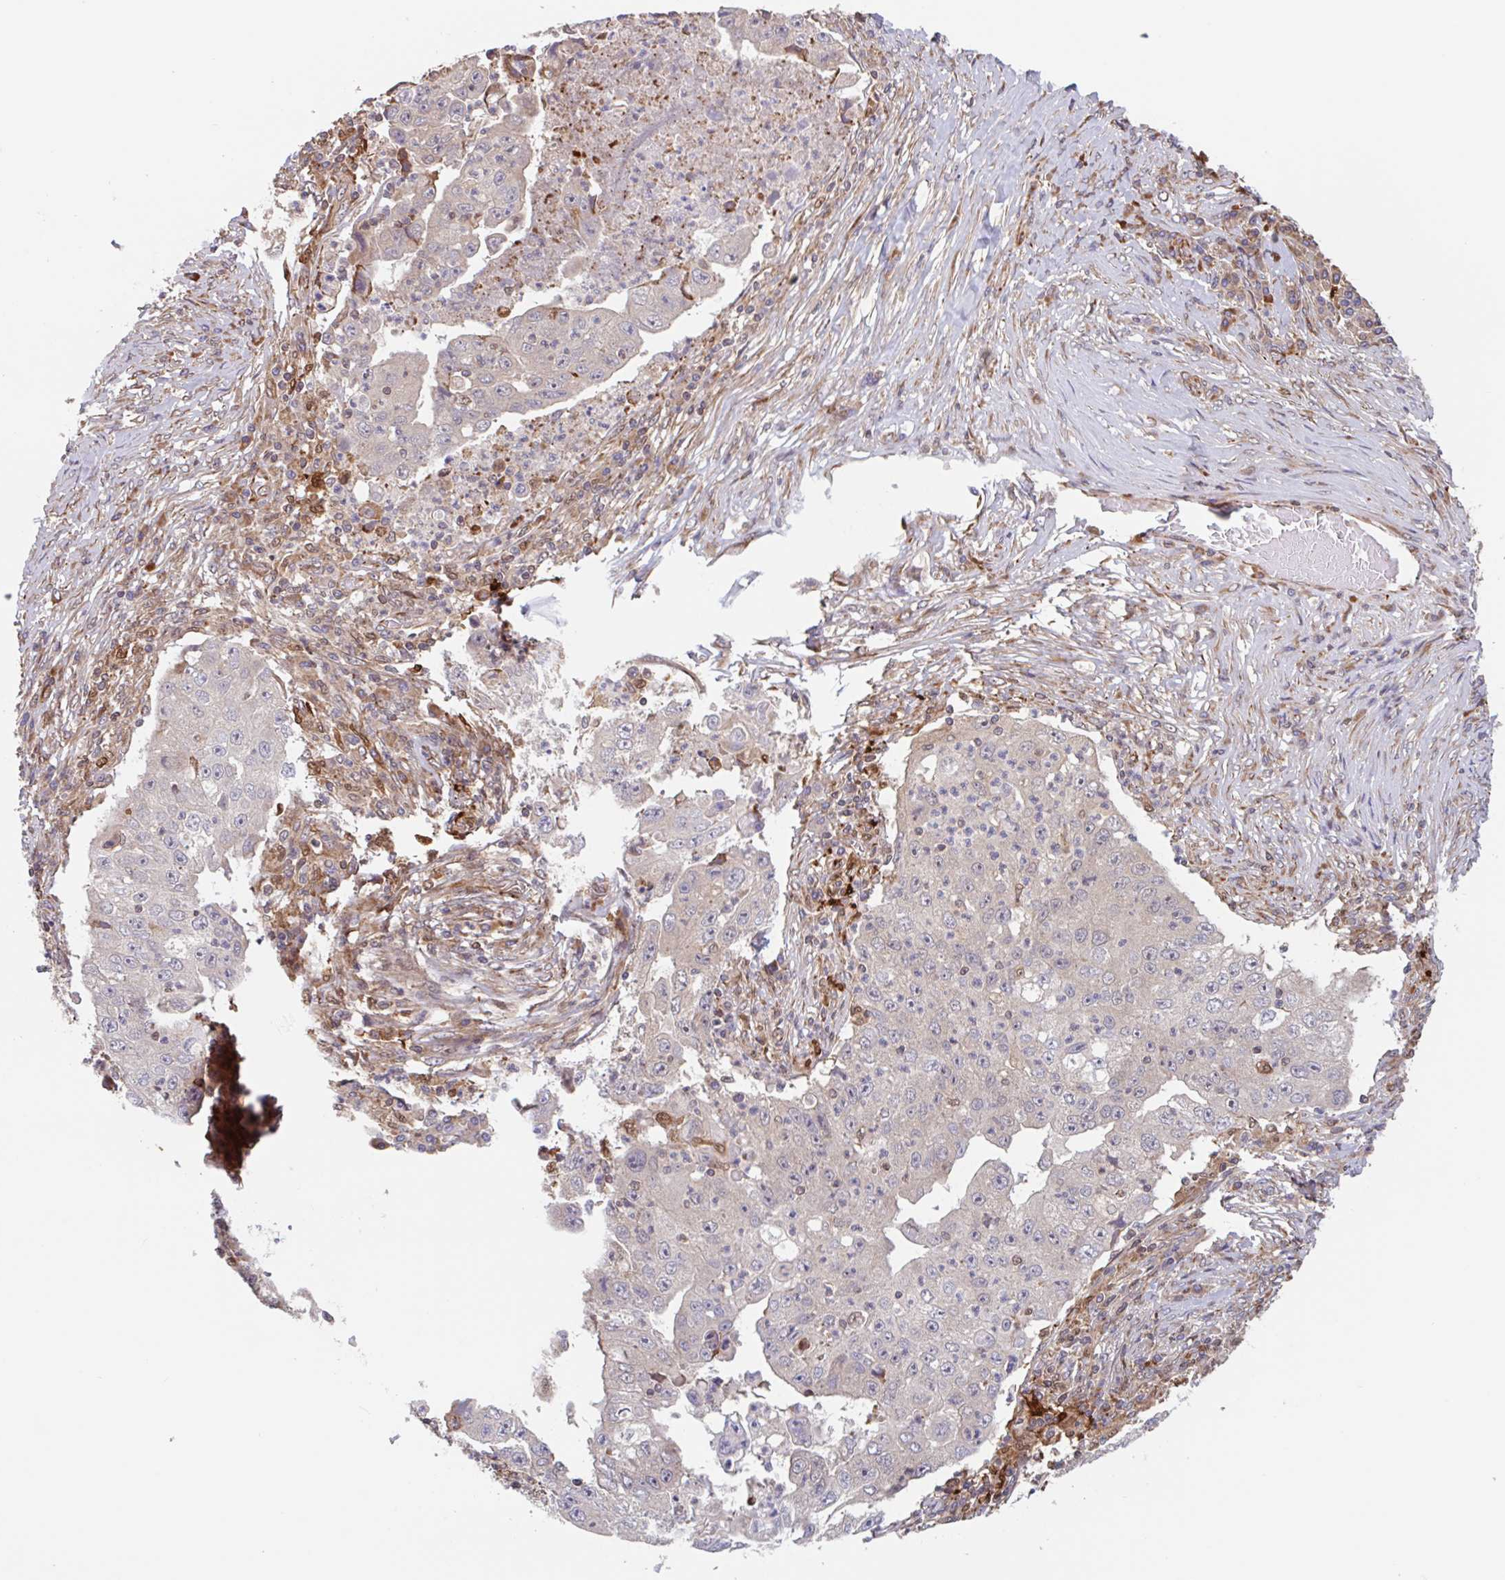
{"staining": {"intensity": "negative", "quantity": "none", "location": "none"}, "tissue": "lung cancer", "cell_type": "Tumor cells", "image_type": "cancer", "snomed": [{"axis": "morphology", "description": "Squamous cell carcinoma, NOS"}, {"axis": "topography", "description": "Lung"}], "caption": "High power microscopy histopathology image of an IHC micrograph of lung squamous cell carcinoma, revealing no significant expression in tumor cells. The staining is performed using DAB (3,3'-diaminobenzidine) brown chromogen with nuclei counter-stained in using hematoxylin.", "gene": "NUB1", "patient": {"sex": "male", "age": 64}}